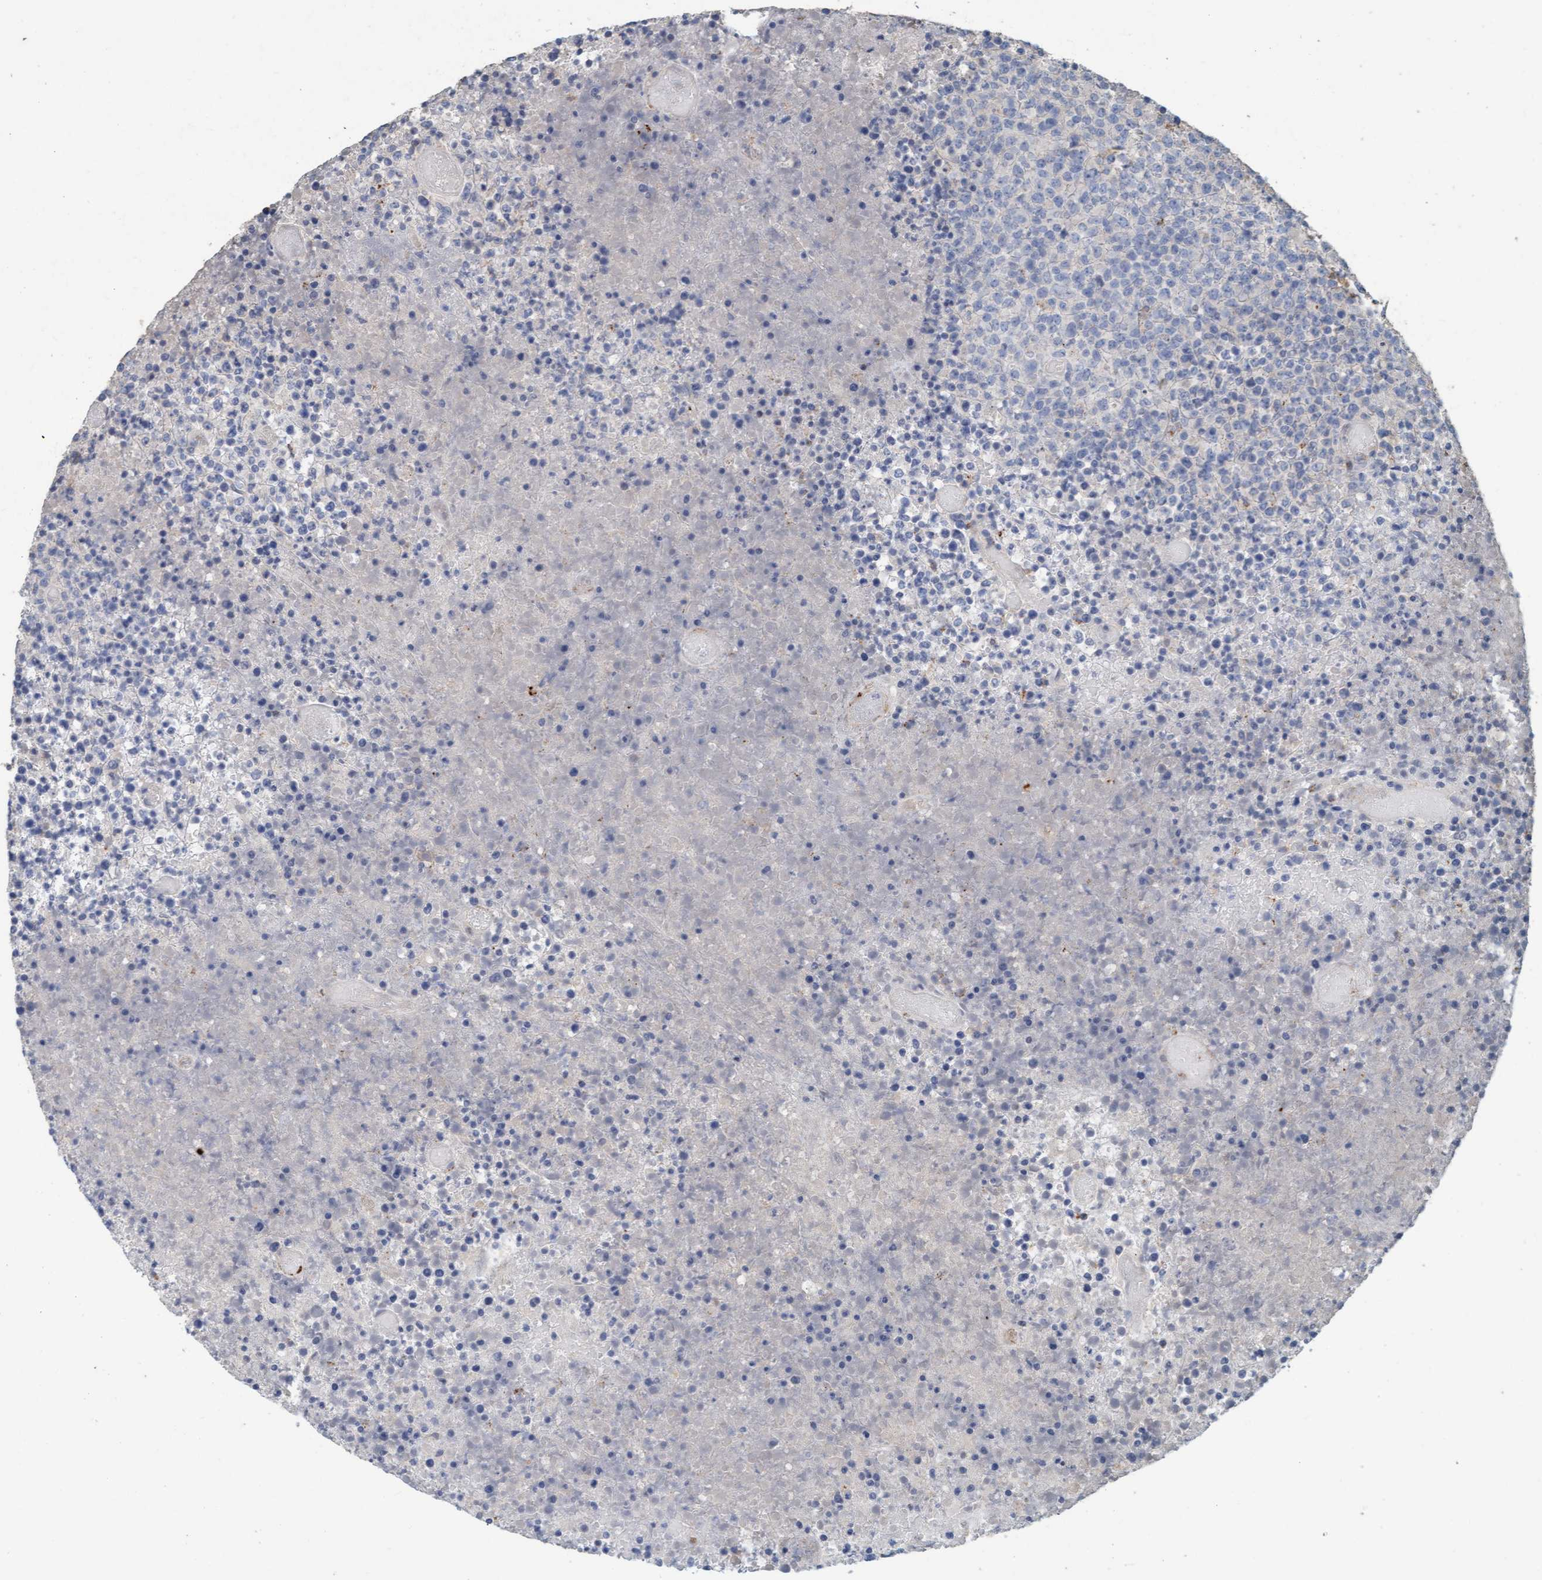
{"staining": {"intensity": "negative", "quantity": "none", "location": "none"}, "tissue": "lymphoma", "cell_type": "Tumor cells", "image_type": "cancer", "snomed": [{"axis": "morphology", "description": "Malignant lymphoma, non-Hodgkin's type, High grade"}, {"axis": "topography", "description": "Lymph node"}], "caption": "IHC of human lymphoma reveals no expression in tumor cells.", "gene": "LONRF1", "patient": {"sex": "male", "age": 13}}